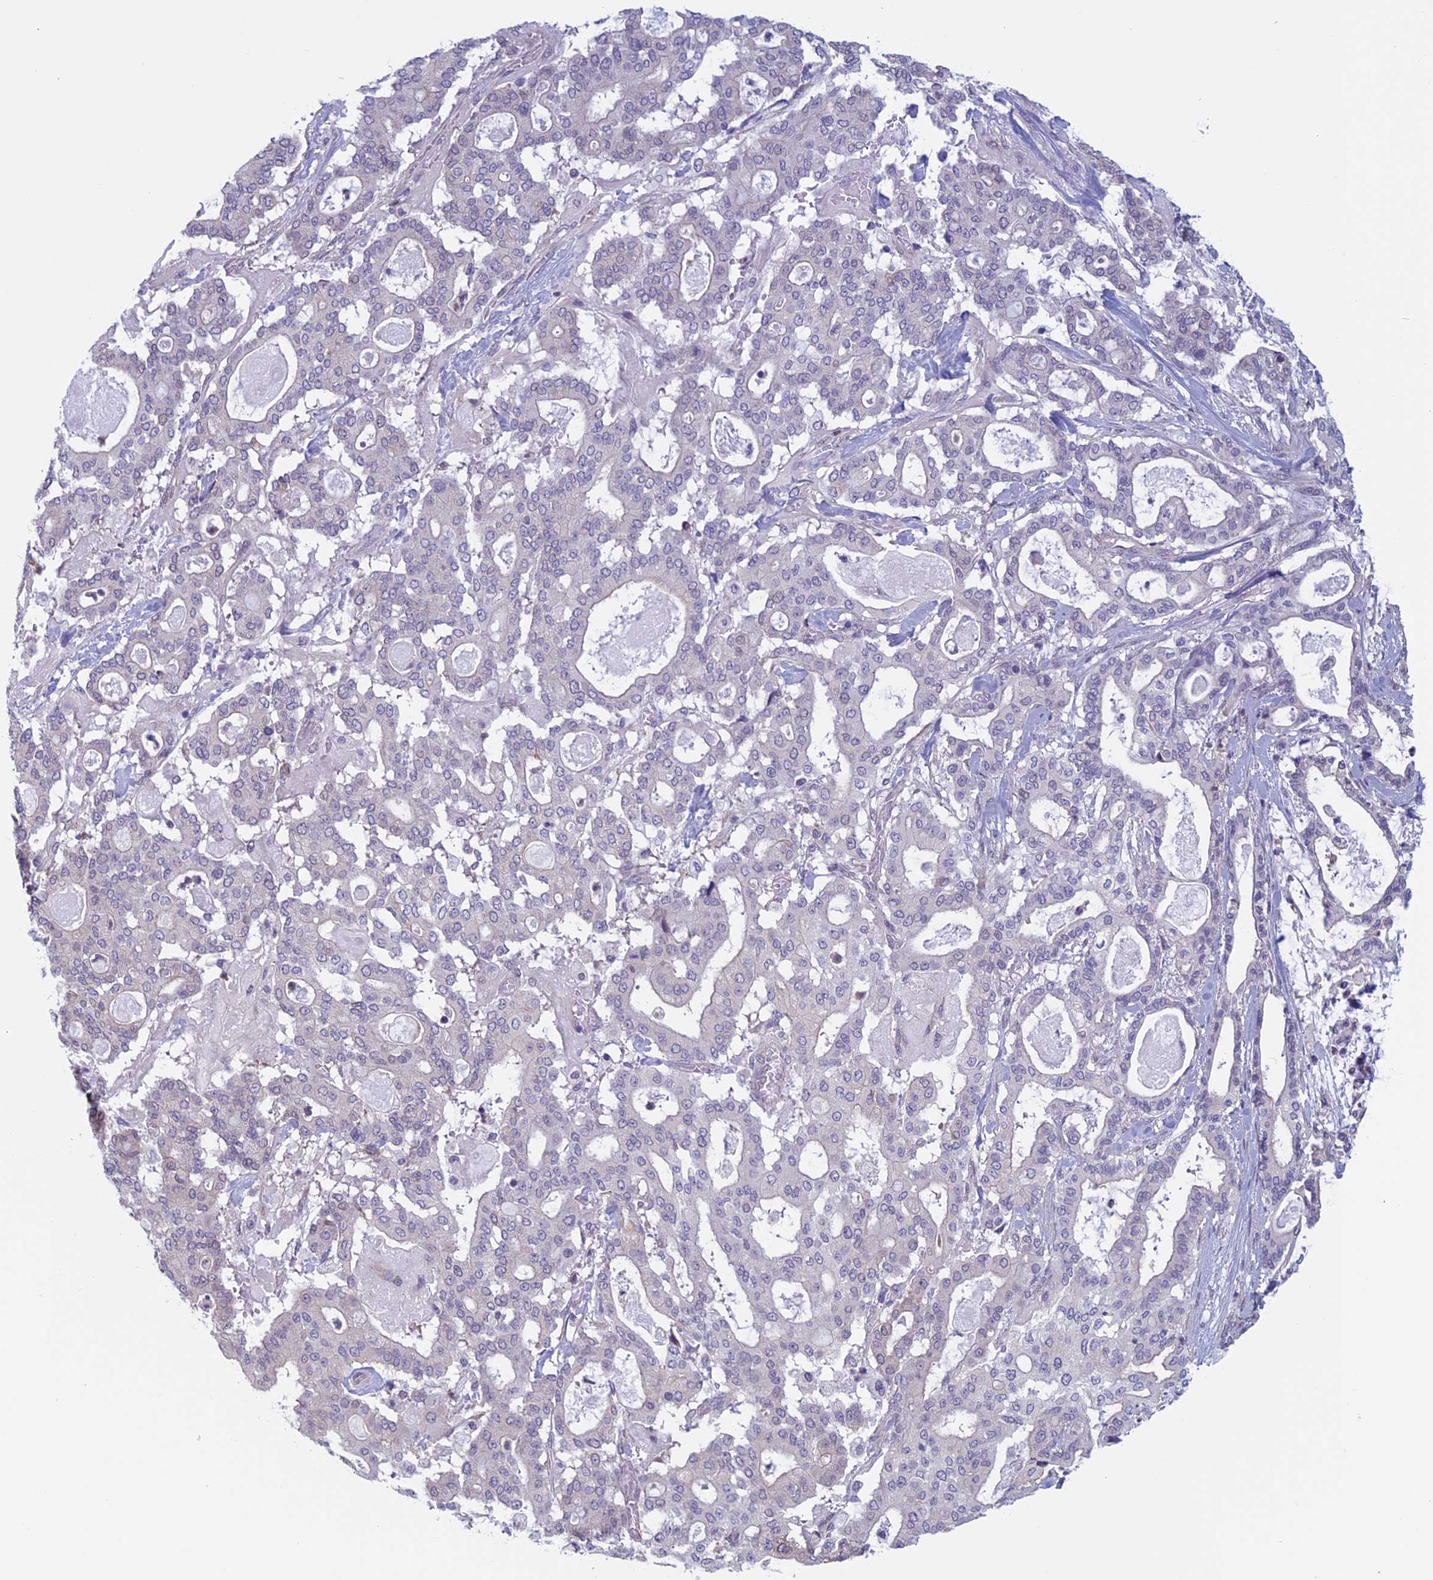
{"staining": {"intensity": "negative", "quantity": "none", "location": "none"}, "tissue": "pancreatic cancer", "cell_type": "Tumor cells", "image_type": "cancer", "snomed": [{"axis": "morphology", "description": "Adenocarcinoma, NOS"}, {"axis": "topography", "description": "Pancreas"}], "caption": "Human adenocarcinoma (pancreatic) stained for a protein using immunohistochemistry exhibits no staining in tumor cells.", "gene": "SLC1A6", "patient": {"sex": "male", "age": 63}}